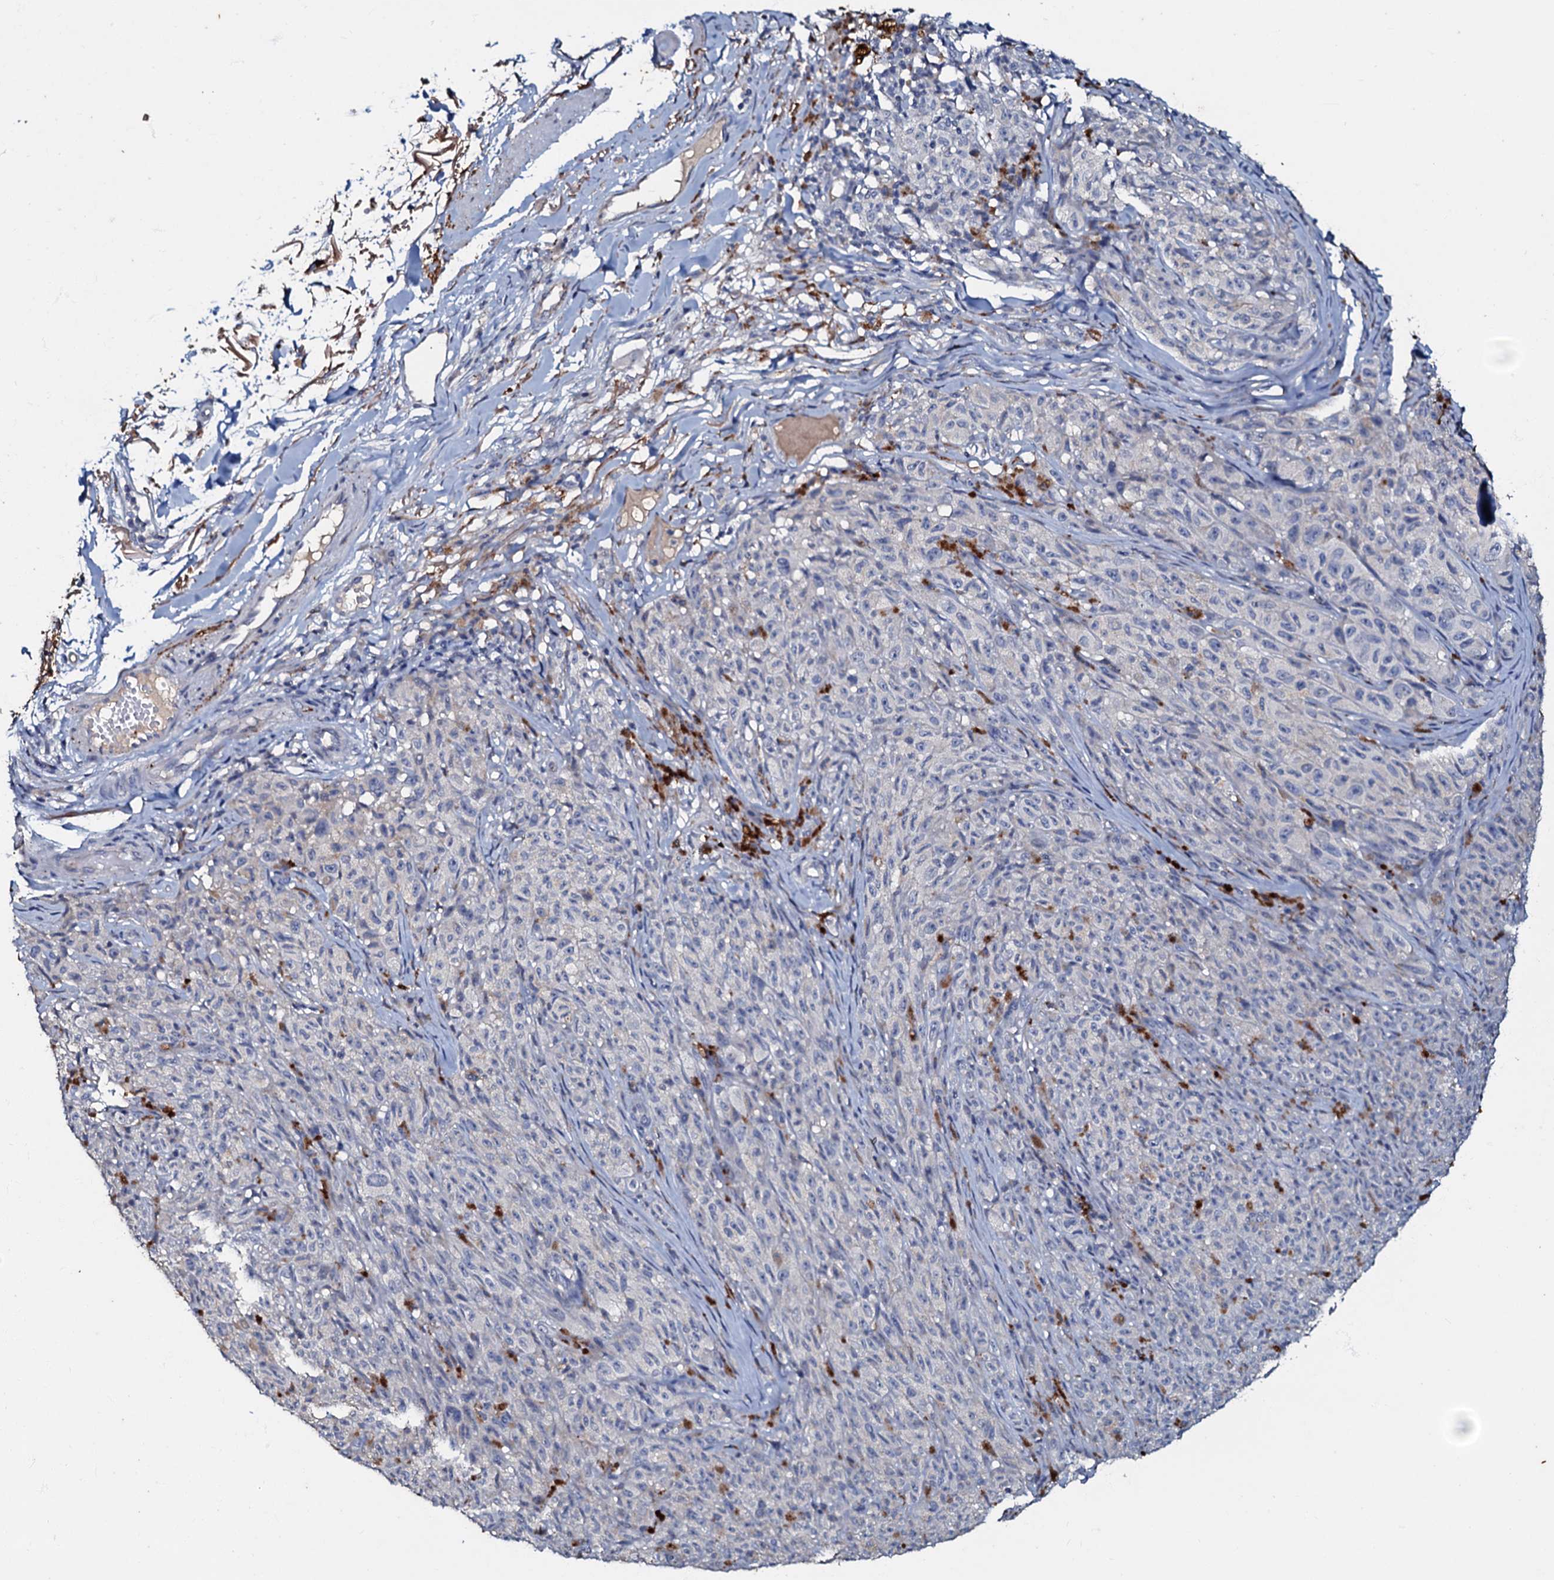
{"staining": {"intensity": "negative", "quantity": "none", "location": "none"}, "tissue": "melanoma", "cell_type": "Tumor cells", "image_type": "cancer", "snomed": [{"axis": "morphology", "description": "Malignant melanoma, NOS"}, {"axis": "topography", "description": "Skin"}], "caption": "DAB immunohistochemical staining of melanoma exhibits no significant positivity in tumor cells.", "gene": "MANSC4", "patient": {"sex": "female", "age": 82}}